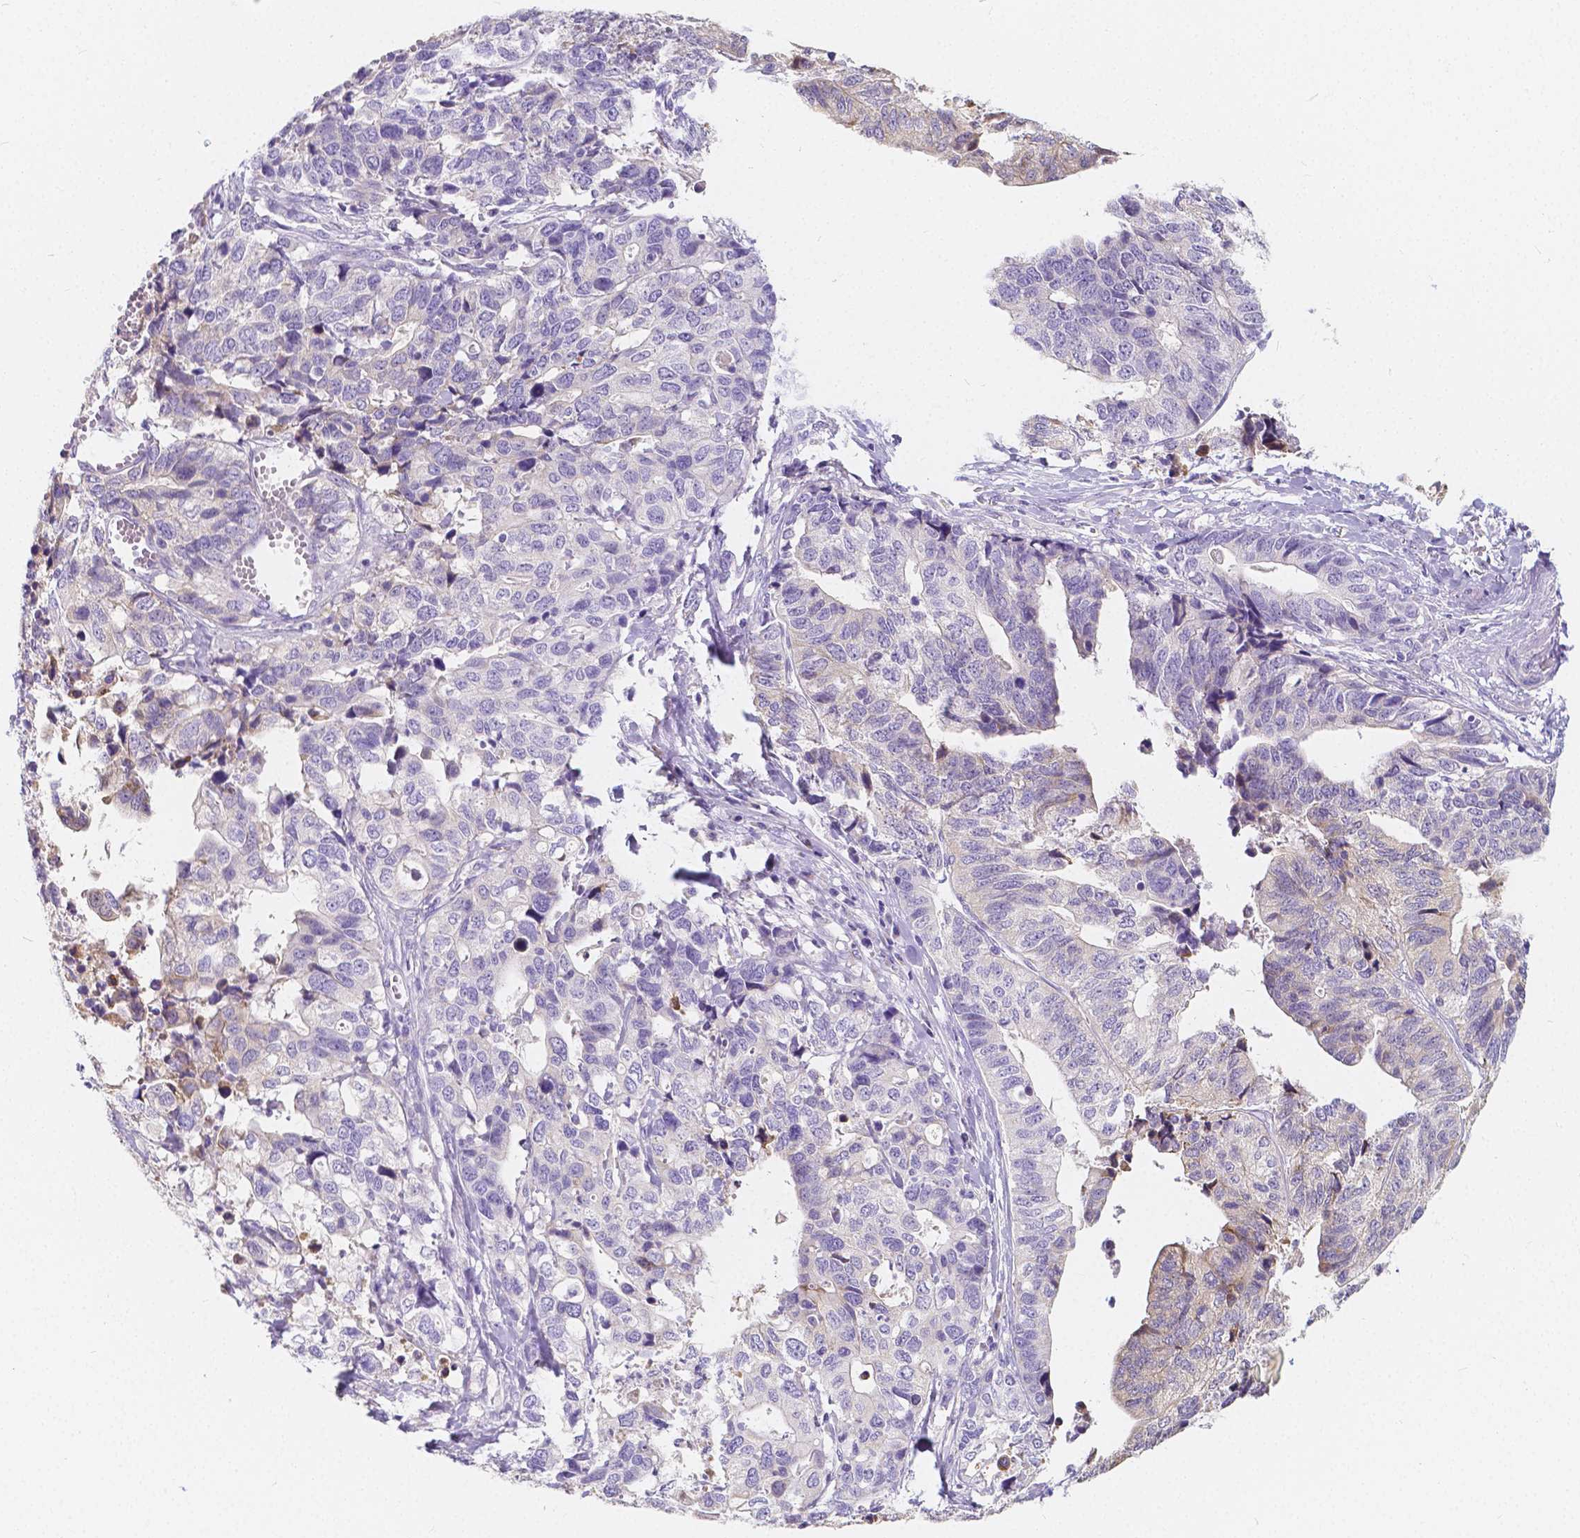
{"staining": {"intensity": "weak", "quantity": "<25%", "location": "cytoplasmic/membranous"}, "tissue": "stomach cancer", "cell_type": "Tumor cells", "image_type": "cancer", "snomed": [{"axis": "morphology", "description": "Adenocarcinoma, NOS"}, {"axis": "topography", "description": "Stomach, upper"}], "caption": "Adenocarcinoma (stomach) was stained to show a protein in brown. There is no significant positivity in tumor cells. (DAB (3,3'-diaminobenzidine) IHC visualized using brightfield microscopy, high magnification).", "gene": "RNF186", "patient": {"sex": "female", "age": 67}}